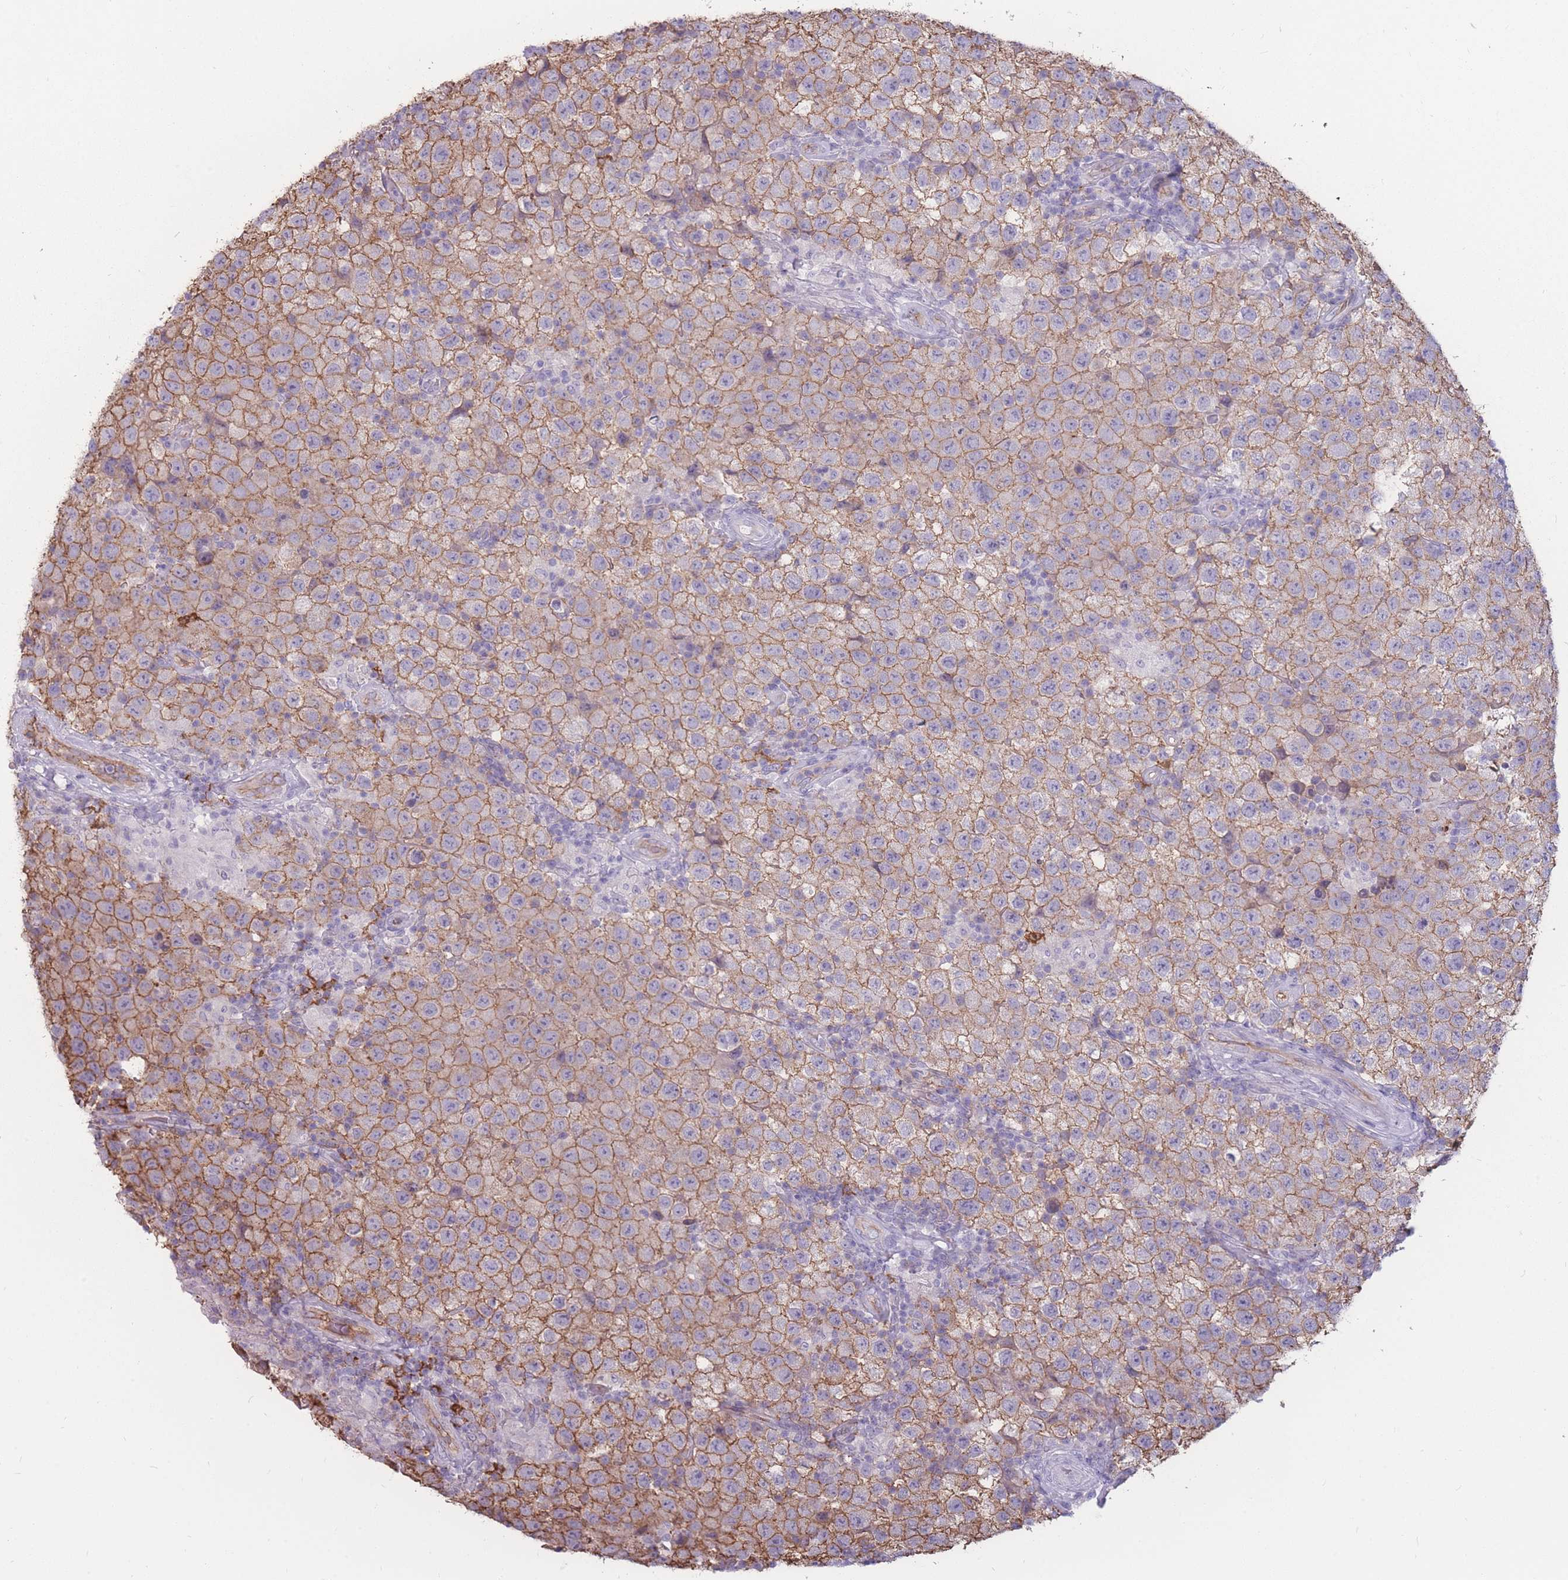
{"staining": {"intensity": "moderate", "quantity": ">75%", "location": "cytoplasmic/membranous"}, "tissue": "testis cancer", "cell_type": "Tumor cells", "image_type": "cancer", "snomed": [{"axis": "morphology", "description": "Seminoma, NOS"}, {"axis": "morphology", "description": "Carcinoma, Embryonal, NOS"}, {"axis": "topography", "description": "Testis"}], "caption": "A high-resolution micrograph shows immunohistochemistry staining of testis cancer, which shows moderate cytoplasmic/membranous expression in approximately >75% of tumor cells.", "gene": "GNA11", "patient": {"sex": "male", "age": 41}}